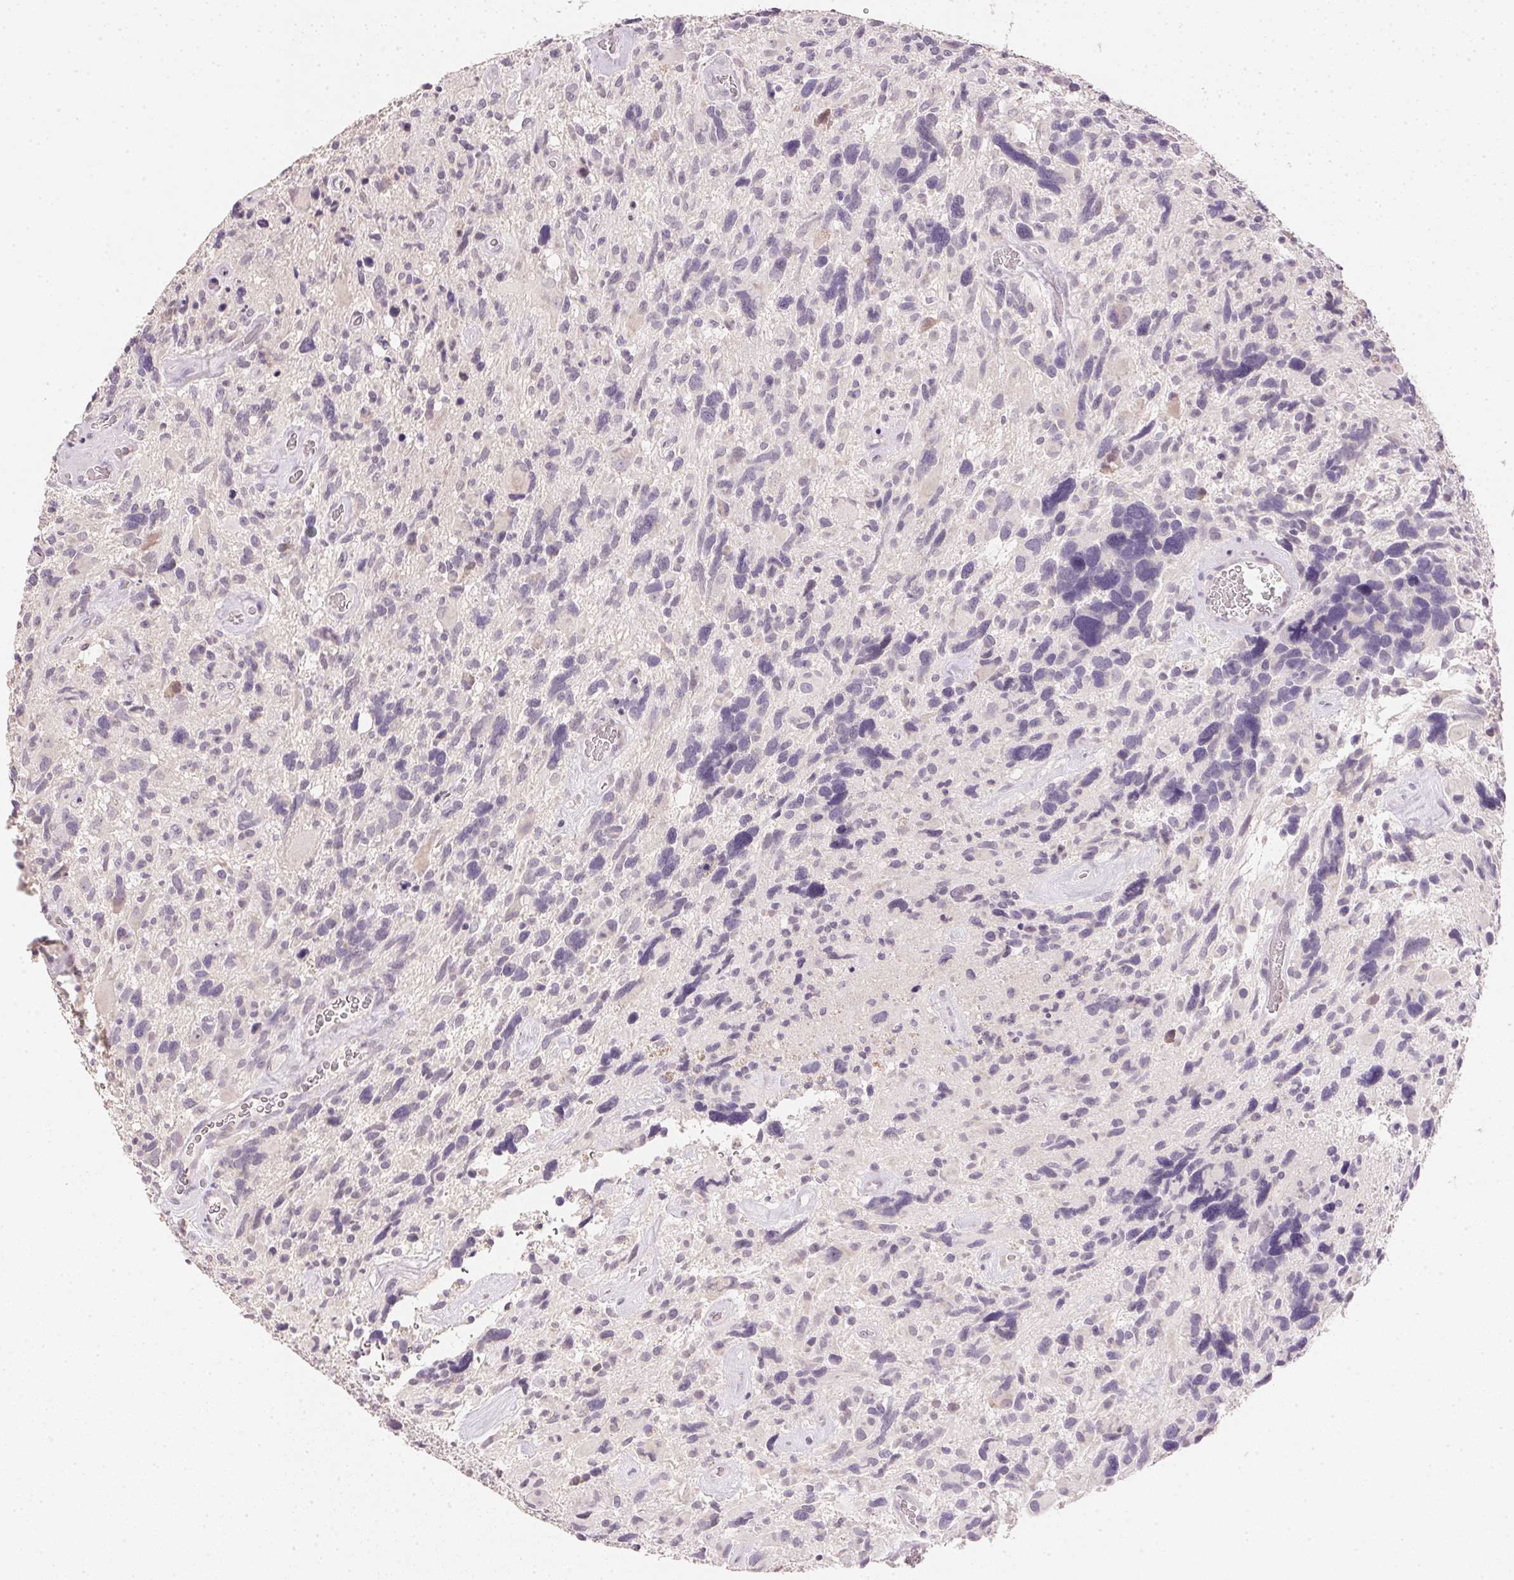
{"staining": {"intensity": "negative", "quantity": "none", "location": "none"}, "tissue": "glioma", "cell_type": "Tumor cells", "image_type": "cancer", "snomed": [{"axis": "morphology", "description": "Glioma, malignant, High grade"}, {"axis": "topography", "description": "Brain"}], "caption": "The IHC photomicrograph has no significant positivity in tumor cells of glioma tissue.", "gene": "DHCR24", "patient": {"sex": "male", "age": 49}}